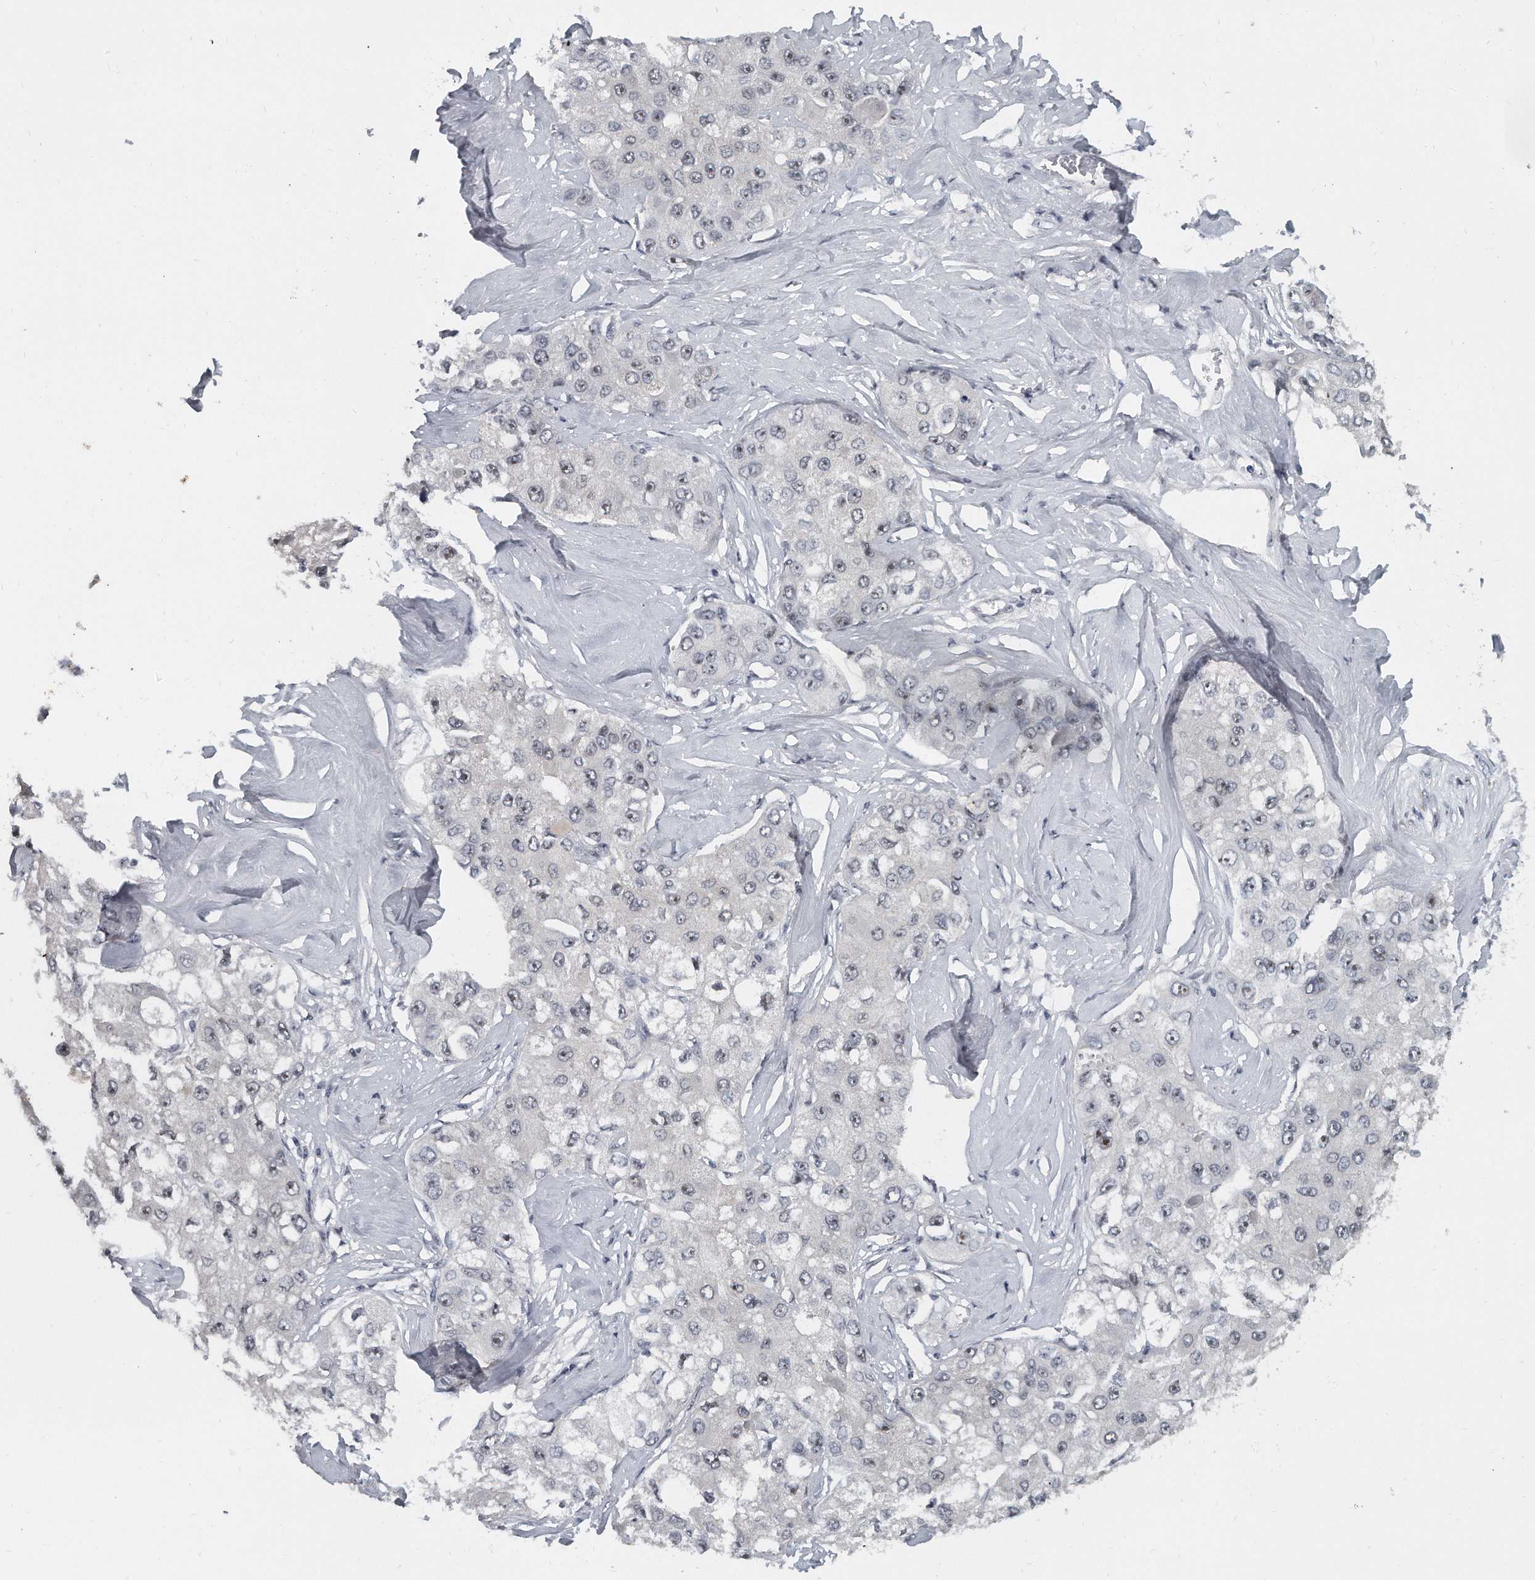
{"staining": {"intensity": "negative", "quantity": "none", "location": "none"}, "tissue": "liver cancer", "cell_type": "Tumor cells", "image_type": "cancer", "snomed": [{"axis": "morphology", "description": "Carcinoma, Hepatocellular, NOS"}, {"axis": "topography", "description": "Liver"}], "caption": "DAB (3,3'-diaminobenzidine) immunohistochemical staining of liver cancer shows no significant expression in tumor cells.", "gene": "TFCP2L1", "patient": {"sex": "male", "age": 80}}